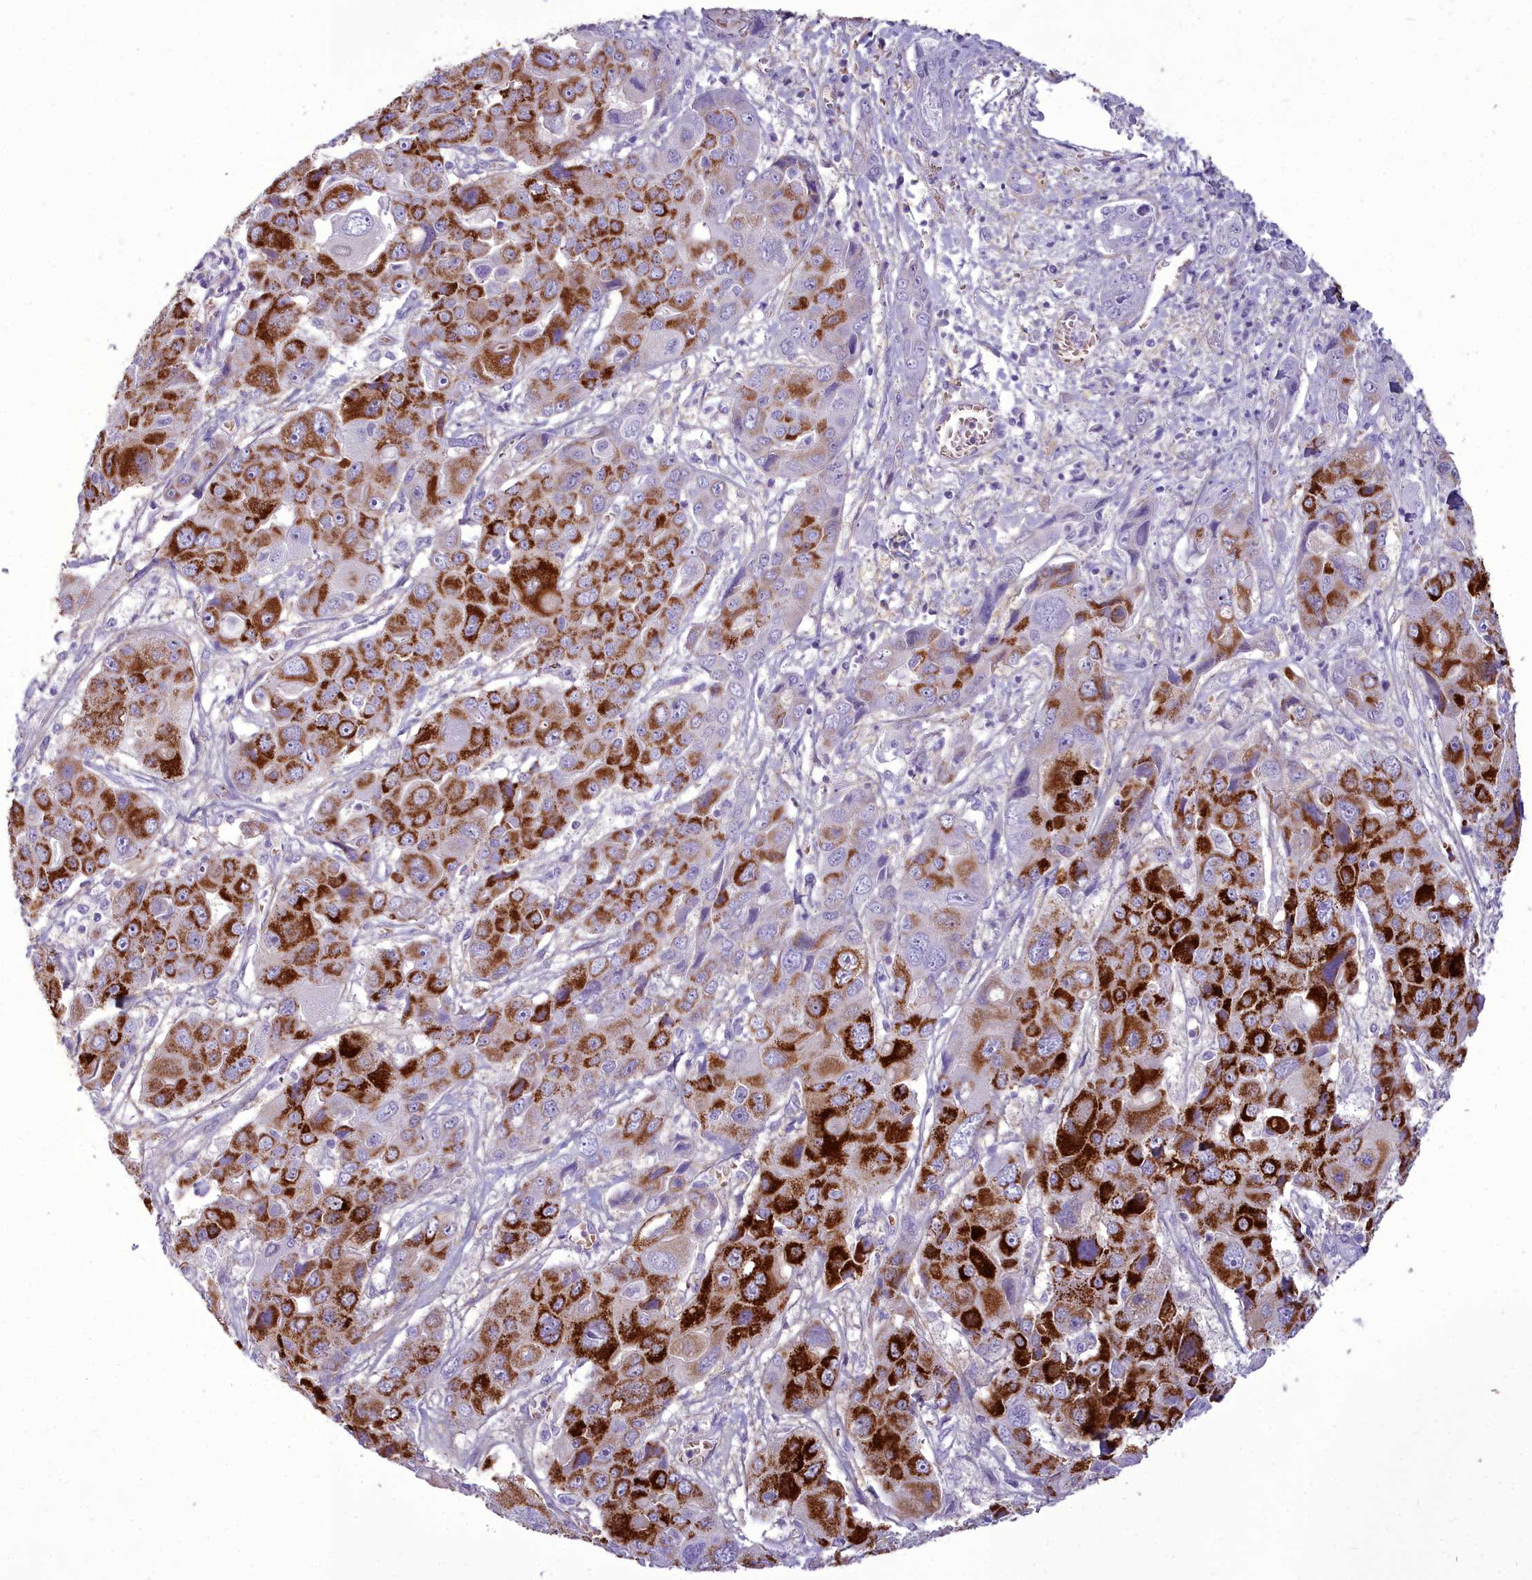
{"staining": {"intensity": "strong", "quantity": ">75%", "location": "cytoplasmic/membranous"}, "tissue": "liver cancer", "cell_type": "Tumor cells", "image_type": "cancer", "snomed": [{"axis": "morphology", "description": "Cholangiocarcinoma"}, {"axis": "topography", "description": "Liver"}], "caption": "Tumor cells demonstrate high levels of strong cytoplasmic/membranous positivity in about >75% of cells in human cholangiocarcinoma (liver).", "gene": "OSTN", "patient": {"sex": "male", "age": 67}}